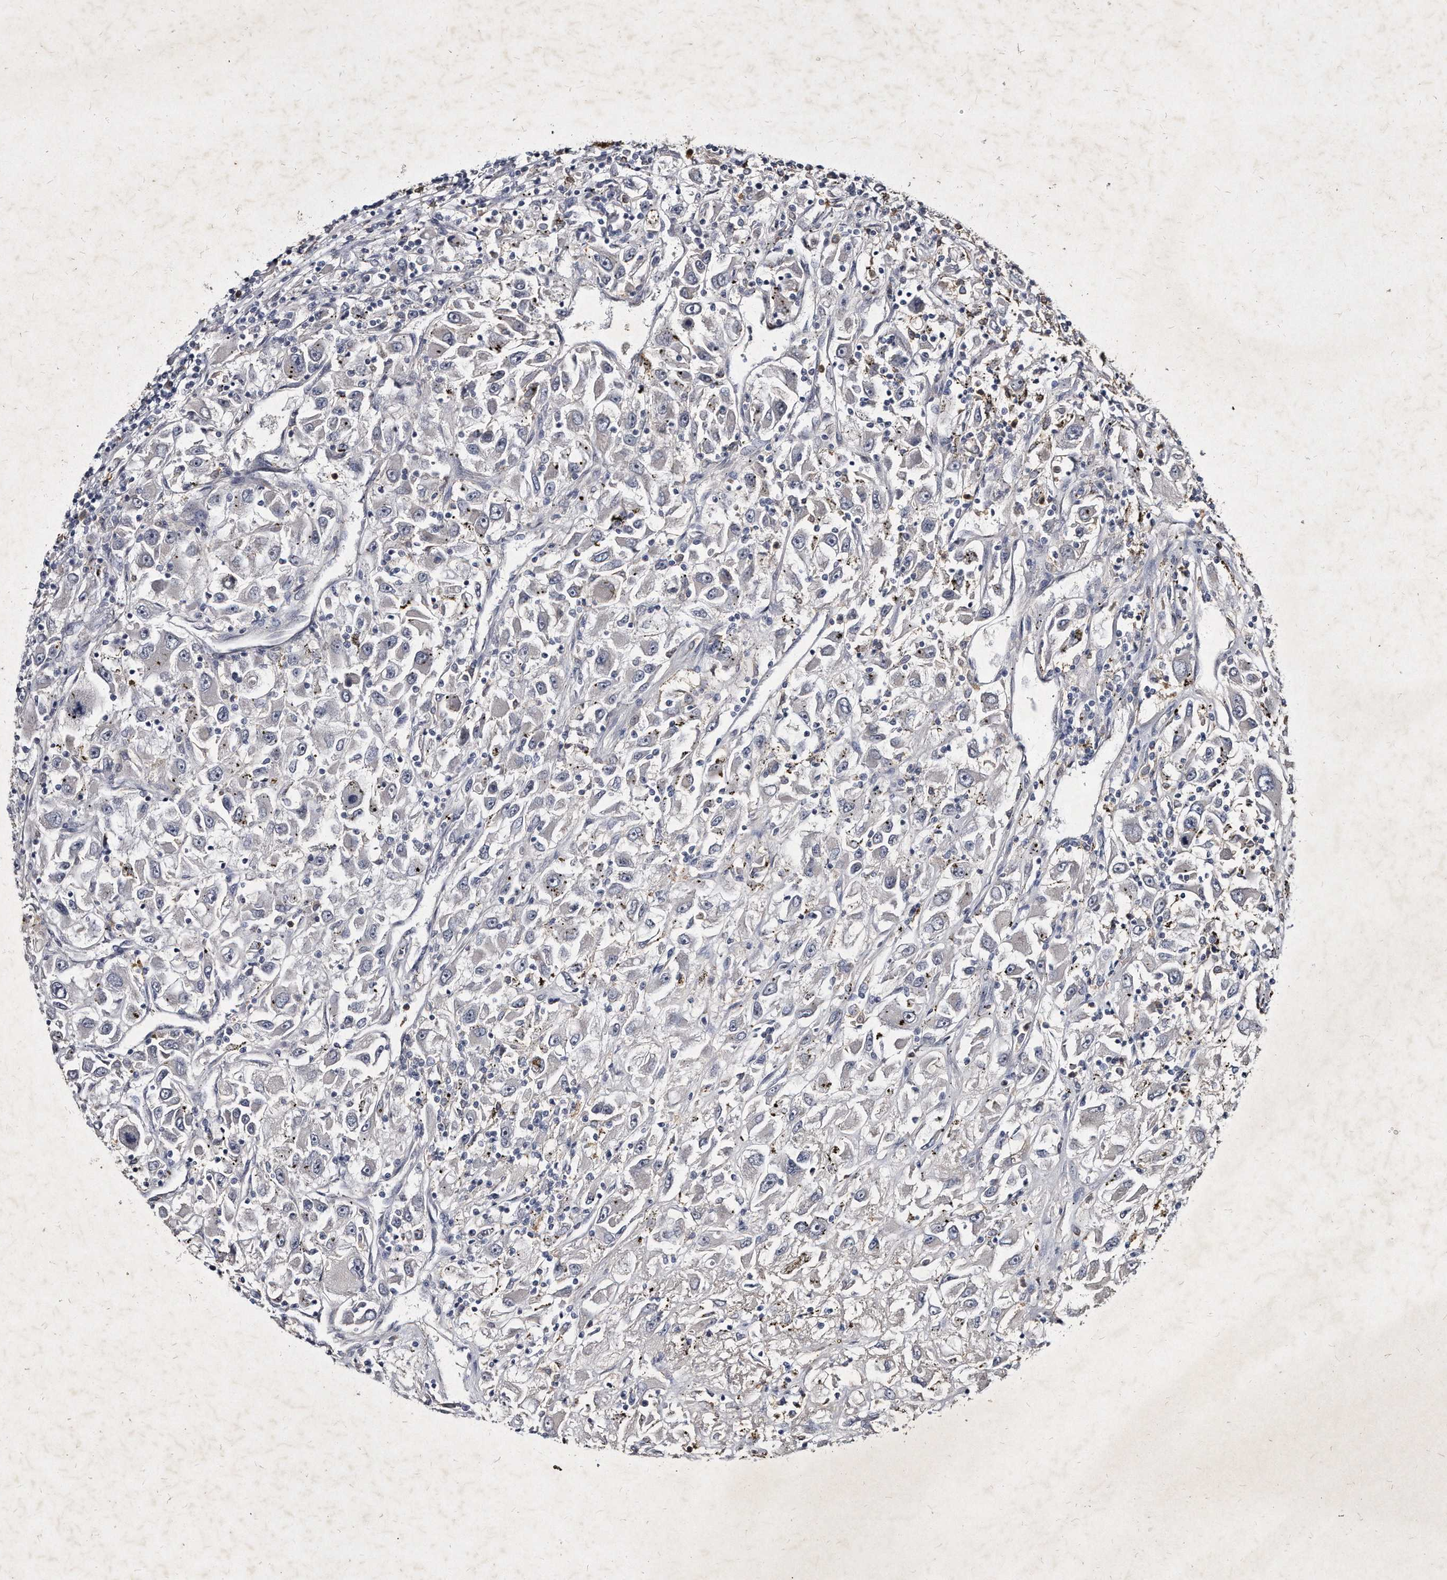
{"staining": {"intensity": "negative", "quantity": "none", "location": "none"}, "tissue": "renal cancer", "cell_type": "Tumor cells", "image_type": "cancer", "snomed": [{"axis": "morphology", "description": "Adenocarcinoma, NOS"}, {"axis": "topography", "description": "Kidney"}], "caption": "A micrograph of renal cancer stained for a protein reveals no brown staining in tumor cells.", "gene": "KLHDC3", "patient": {"sex": "female", "age": 52}}